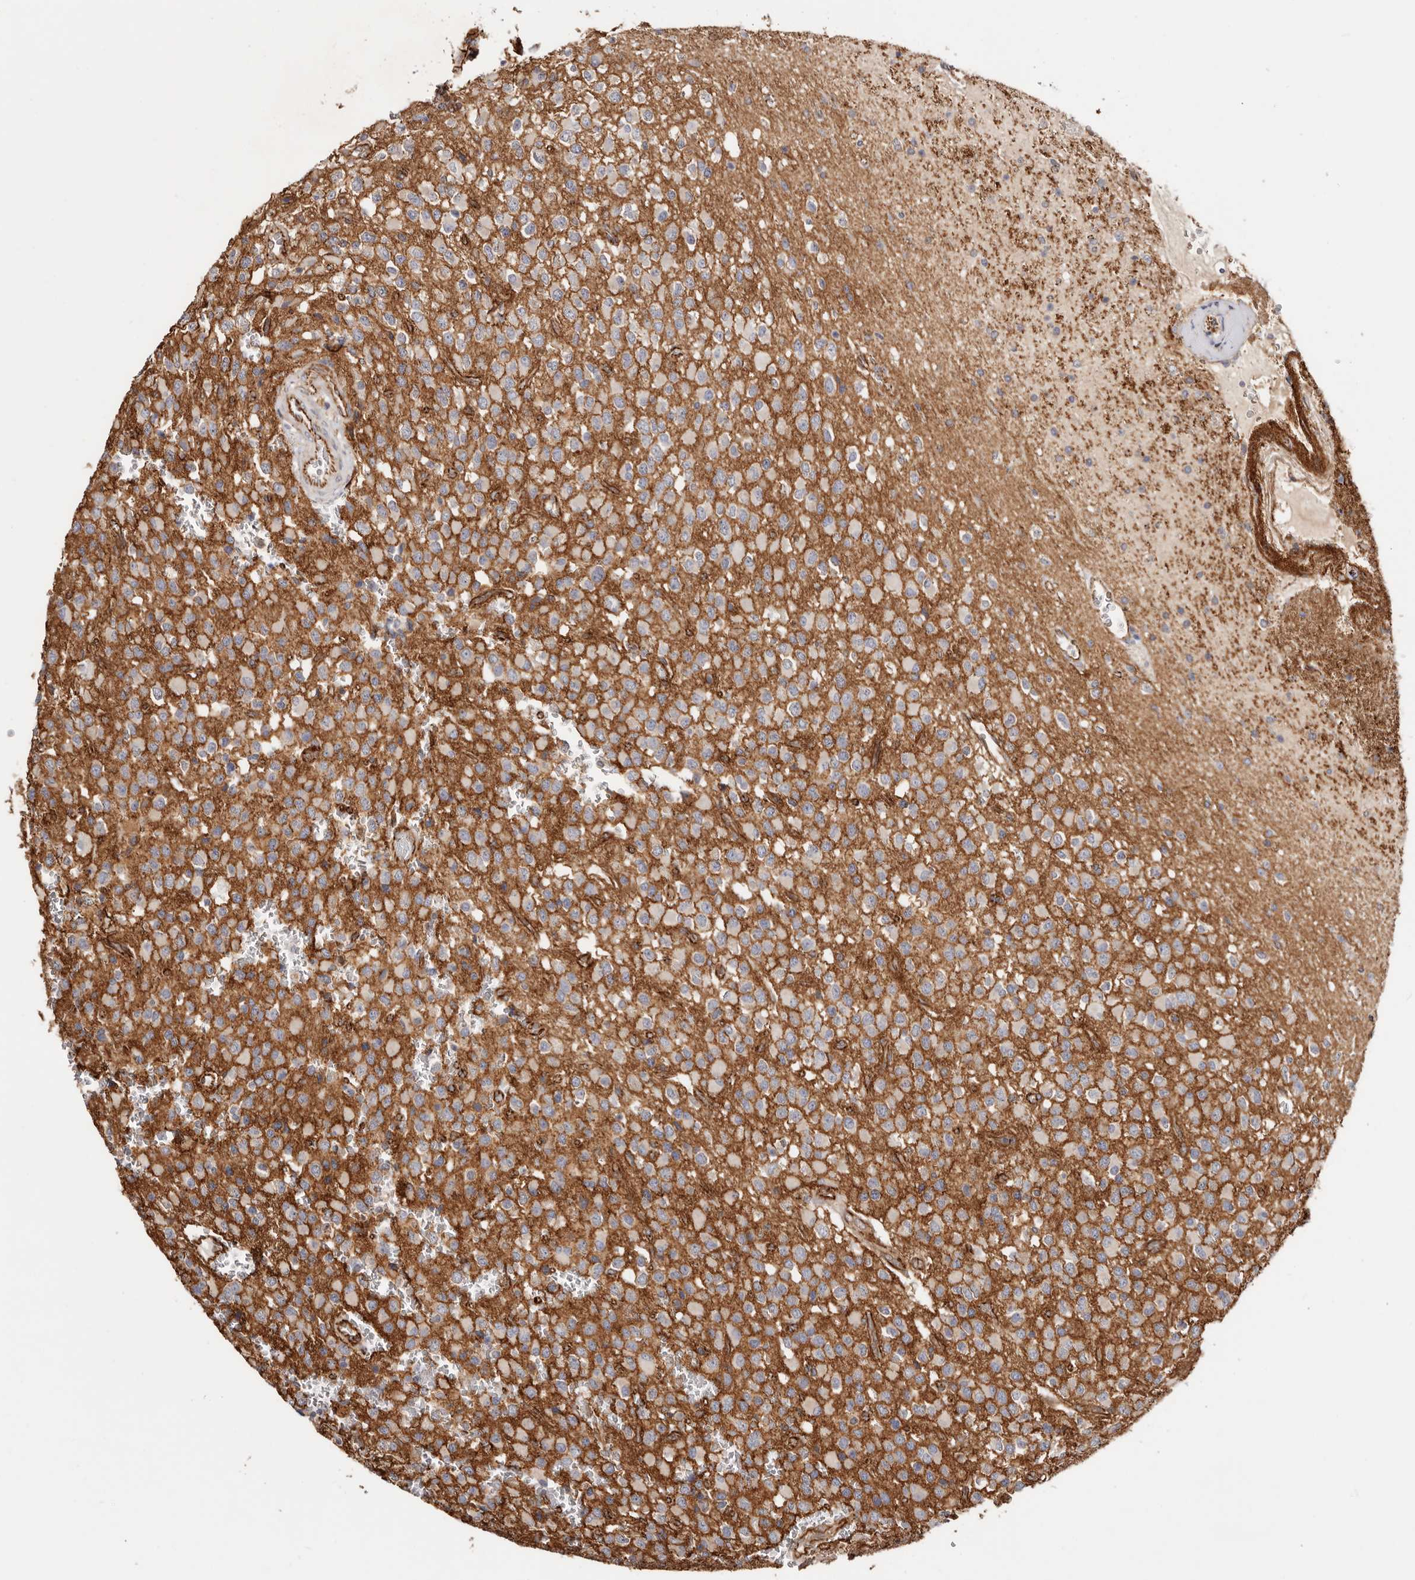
{"staining": {"intensity": "moderate", "quantity": "25%-75%", "location": "cytoplasmic/membranous"}, "tissue": "glioma", "cell_type": "Tumor cells", "image_type": "cancer", "snomed": [{"axis": "morphology", "description": "Glioma, malignant, High grade"}, {"axis": "topography", "description": "Brain"}], "caption": "Immunohistochemistry (IHC) (DAB) staining of glioma displays moderate cytoplasmic/membranous protein expression in about 25%-75% of tumor cells.", "gene": "CTNNB1", "patient": {"sex": "male", "age": 34}}